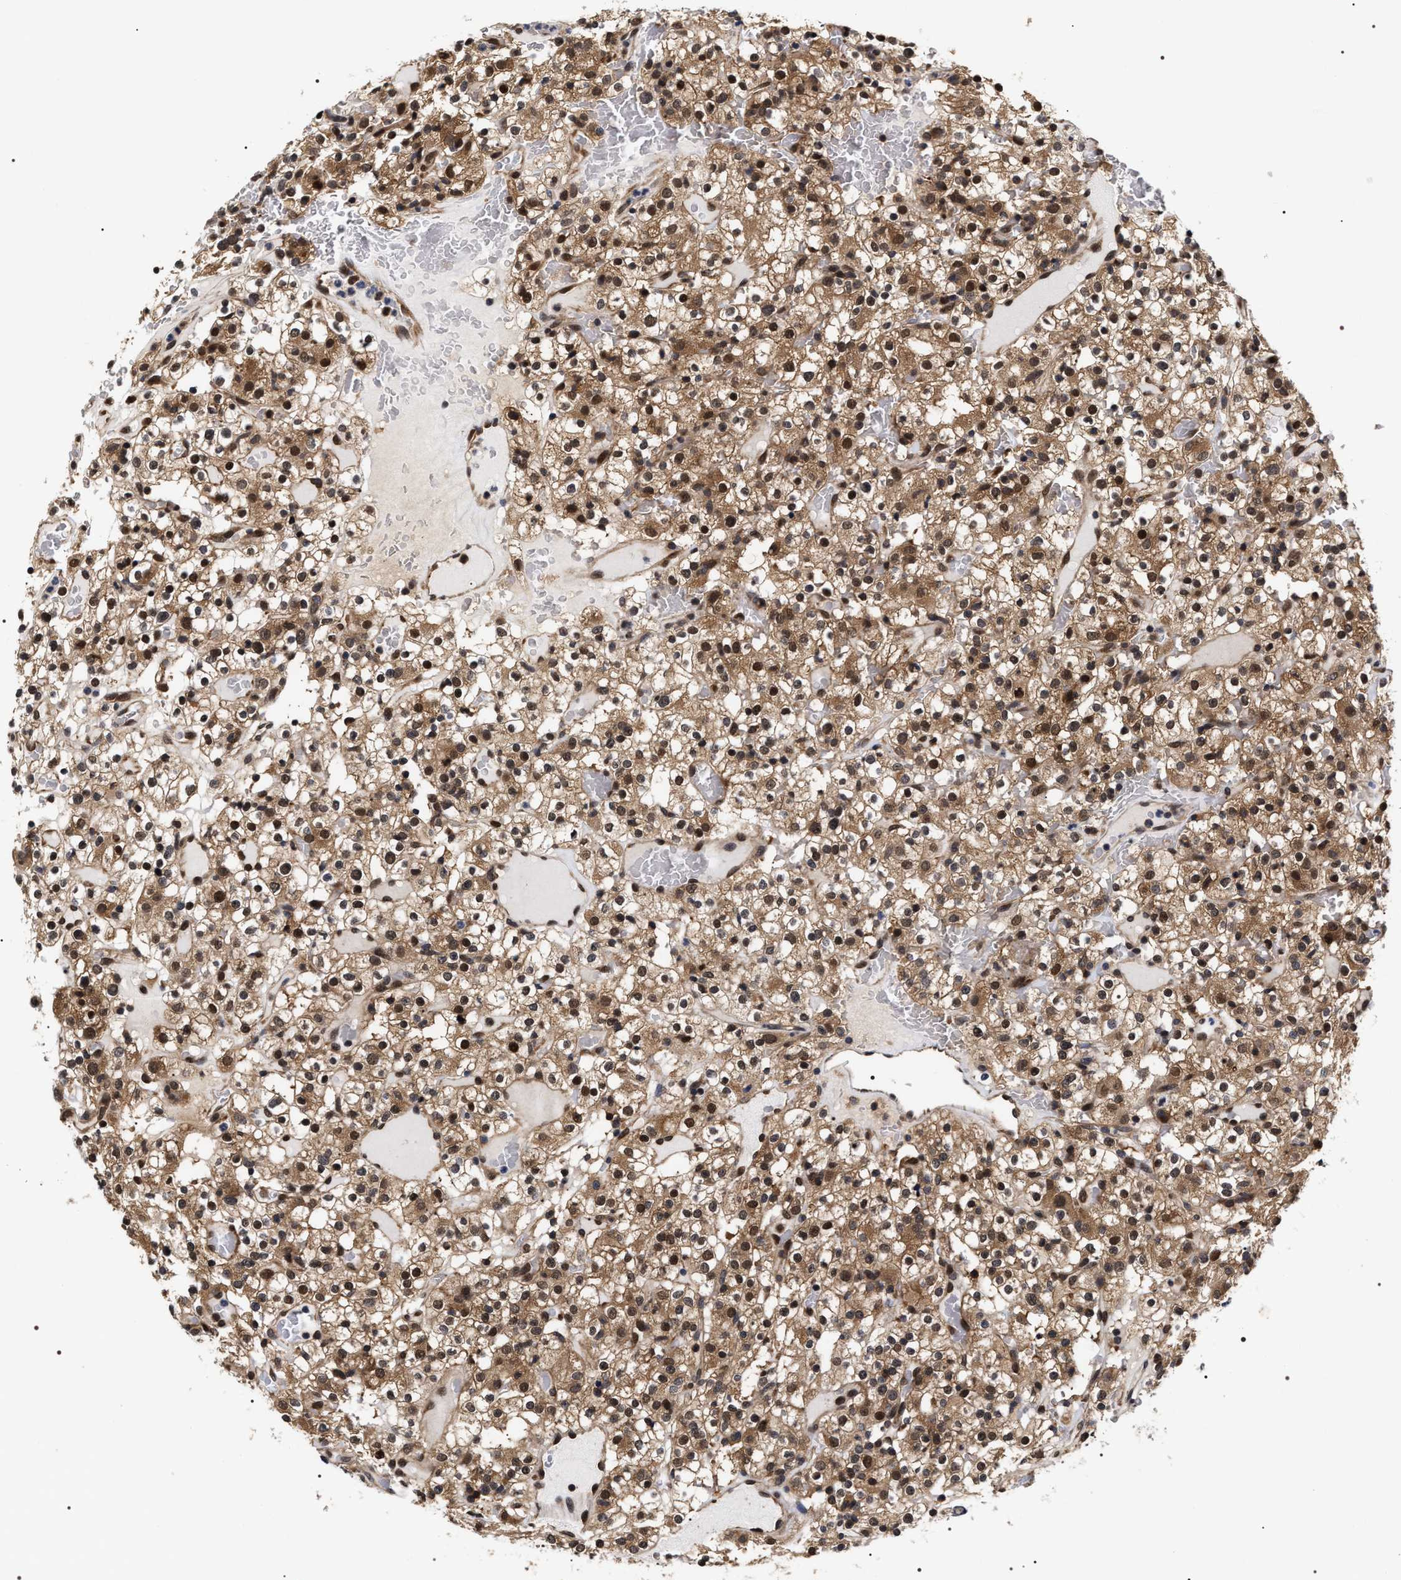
{"staining": {"intensity": "moderate", "quantity": ">75%", "location": "cytoplasmic/membranous,nuclear"}, "tissue": "renal cancer", "cell_type": "Tumor cells", "image_type": "cancer", "snomed": [{"axis": "morphology", "description": "Normal tissue, NOS"}, {"axis": "morphology", "description": "Adenocarcinoma, NOS"}, {"axis": "topography", "description": "Kidney"}], "caption": "Renal adenocarcinoma stained for a protein reveals moderate cytoplasmic/membranous and nuclear positivity in tumor cells.", "gene": "BAG6", "patient": {"sex": "female", "age": 72}}